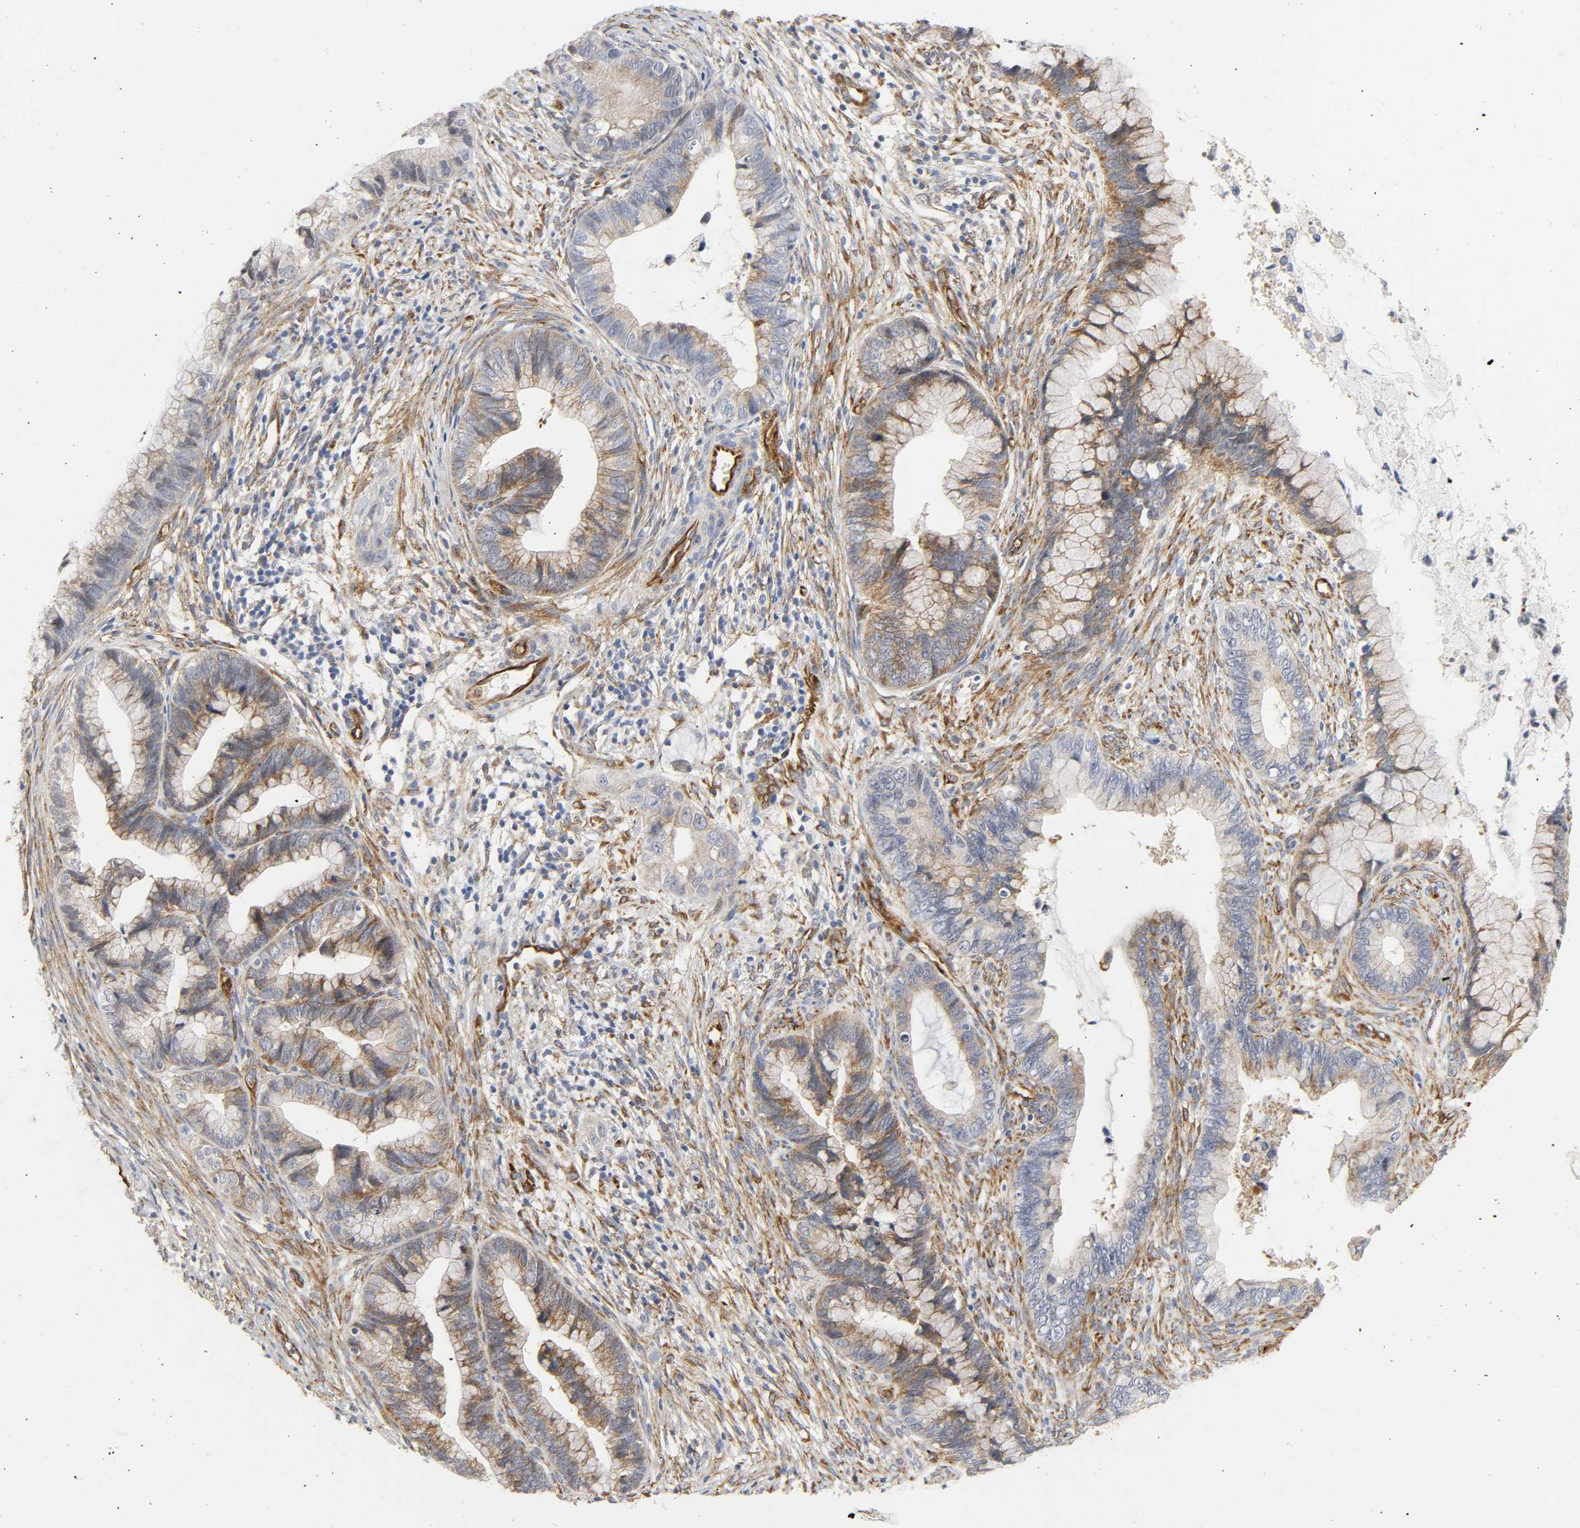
{"staining": {"intensity": "moderate", "quantity": "<25%", "location": "cytoplasmic/membranous"}, "tissue": "cervical cancer", "cell_type": "Tumor cells", "image_type": "cancer", "snomed": [{"axis": "morphology", "description": "Adenocarcinoma, NOS"}, {"axis": "topography", "description": "Cervix"}], "caption": "Protein expression analysis of human cervical cancer (adenocarcinoma) reveals moderate cytoplasmic/membranous expression in about <25% of tumor cells.", "gene": "DOCK1", "patient": {"sex": "female", "age": 44}}